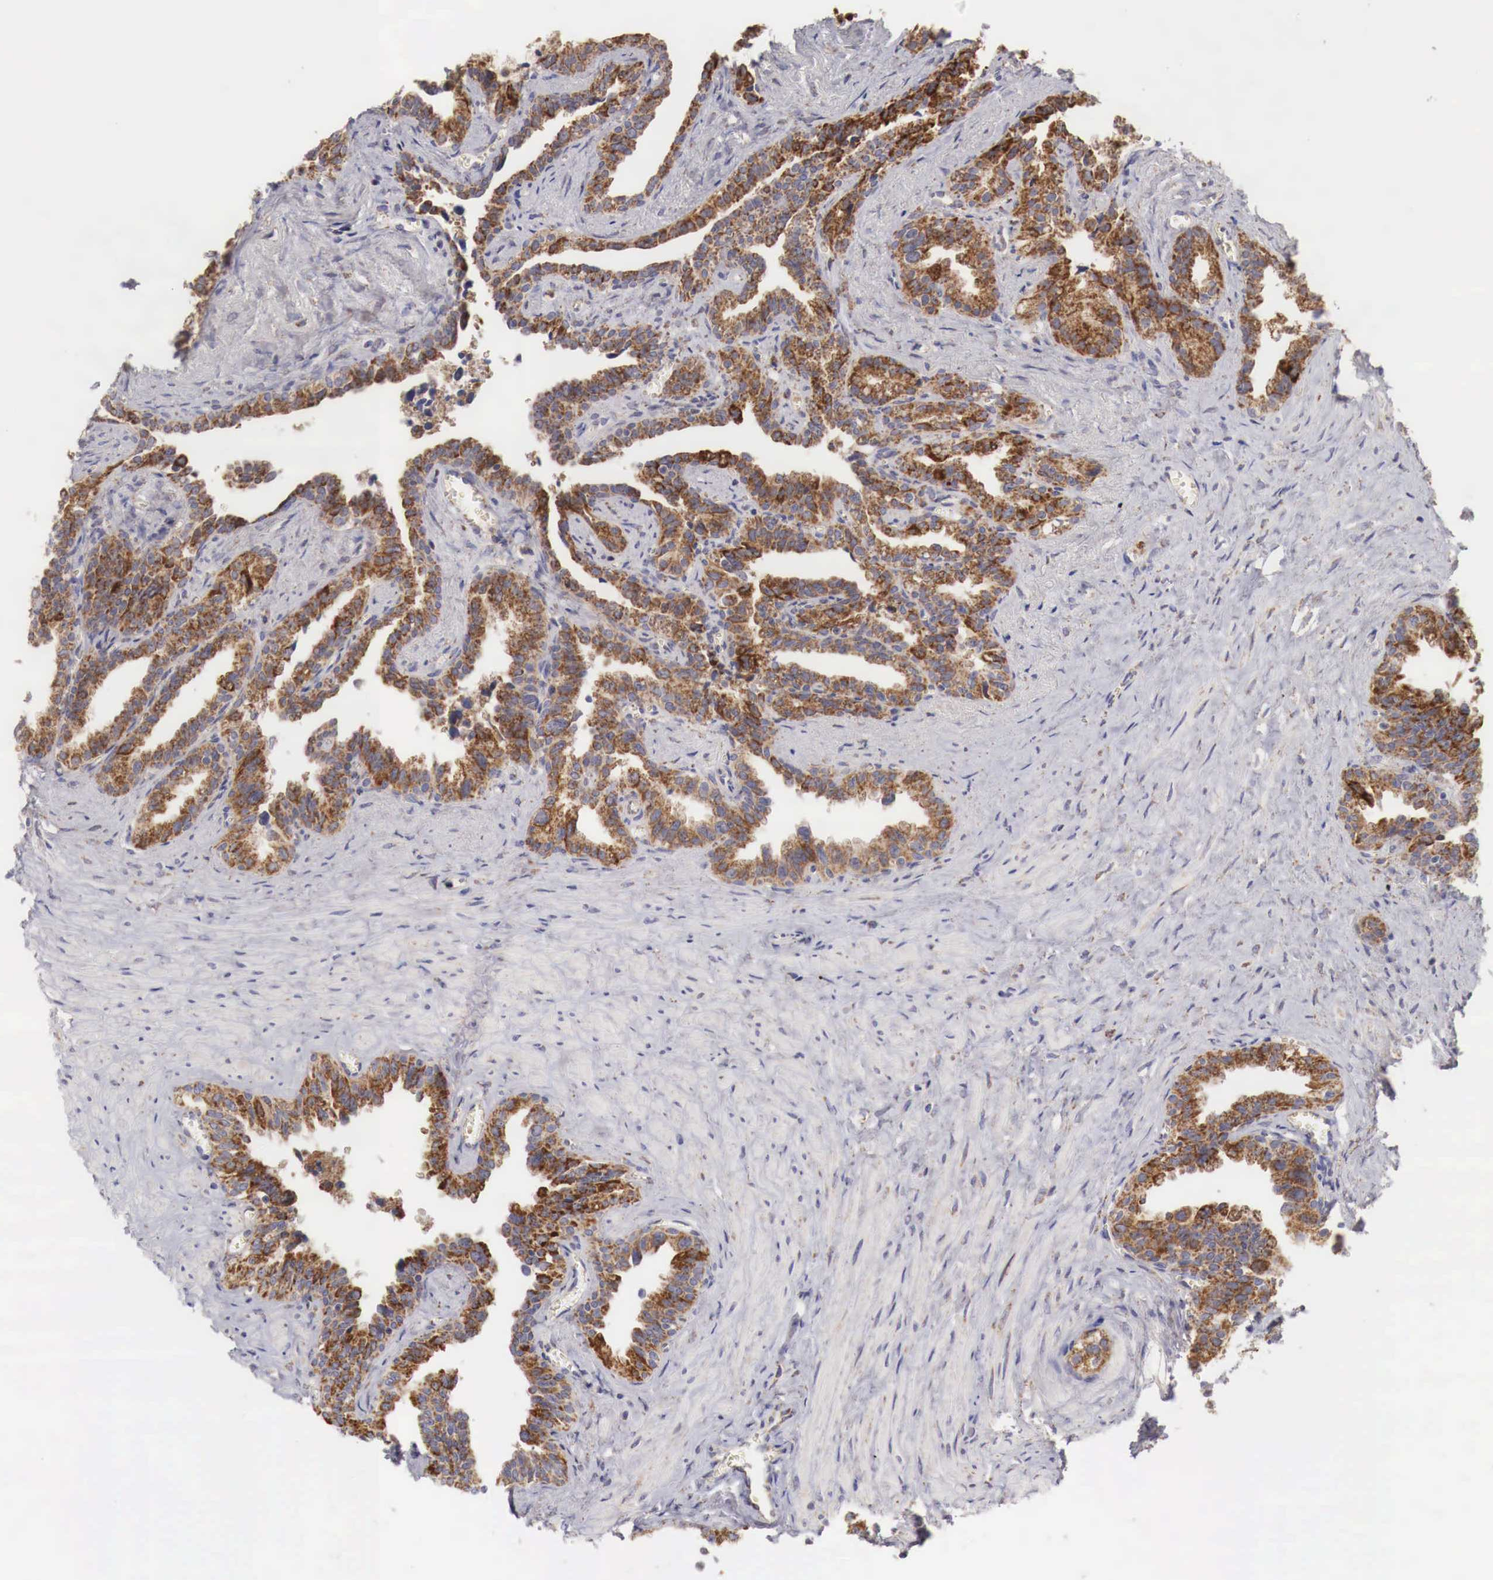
{"staining": {"intensity": "strong", "quantity": ">75%", "location": "cytoplasmic/membranous"}, "tissue": "seminal vesicle", "cell_type": "Glandular cells", "image_type": "normal", "snomed": [{"axis": "morphology", "description": "Normal tissue, NOS"}, {"axis": "topography", "description": "Seminal veicle"}], "caption": "Protein analysis of benign seminal vesicle displays strong cytoplasmic/membranous staining in approximately >75% of glandular cells. The staining is performed using DAB brown chromogen to label protein expression. The nuclei are counter-stained blue using hematoxylin.", "gene": "XPNPEP3", "patient": {"sex": "male", "age": 60}}